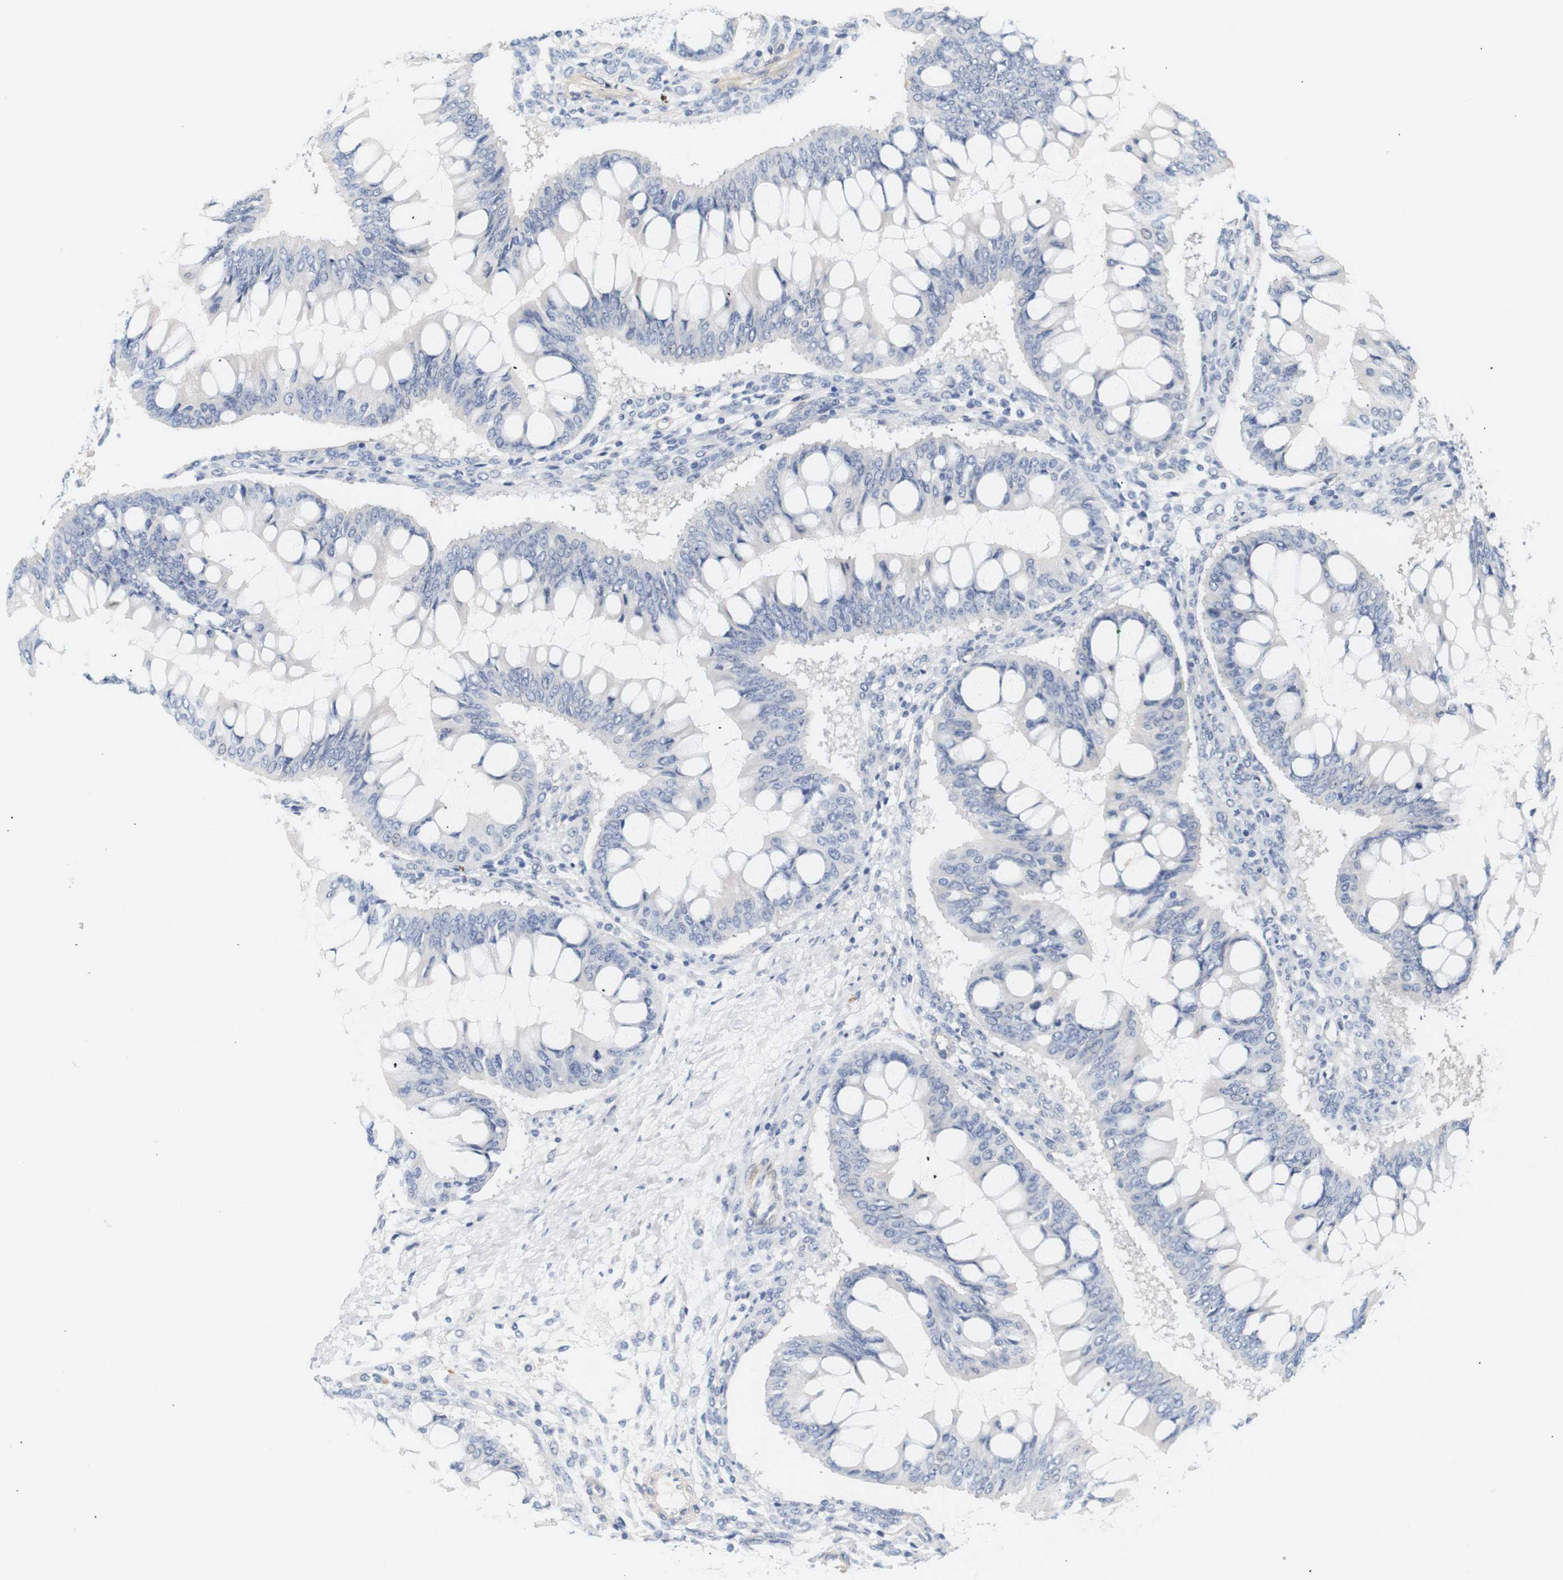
{"staining": {"intensity": "negative", "quantity": "none", "location": "none"}, "tissue": "ovarian cancer", "cell_type": "Tumor cells", "image_type": "cancer", "snomed": [{"axis": "morphology", "description": "Cystadenocarcinoma, mucinous, NOS"}, {"axis": "topography", "description": "Ovary"}], "caption": "Immunohistochemical staining of human mucinous cystadenocarcinoma (ovarian) demonstrates no significant staining in tumor cells.", "gene": "STMN3", "patient": {"sex": "female", "age": 73}}